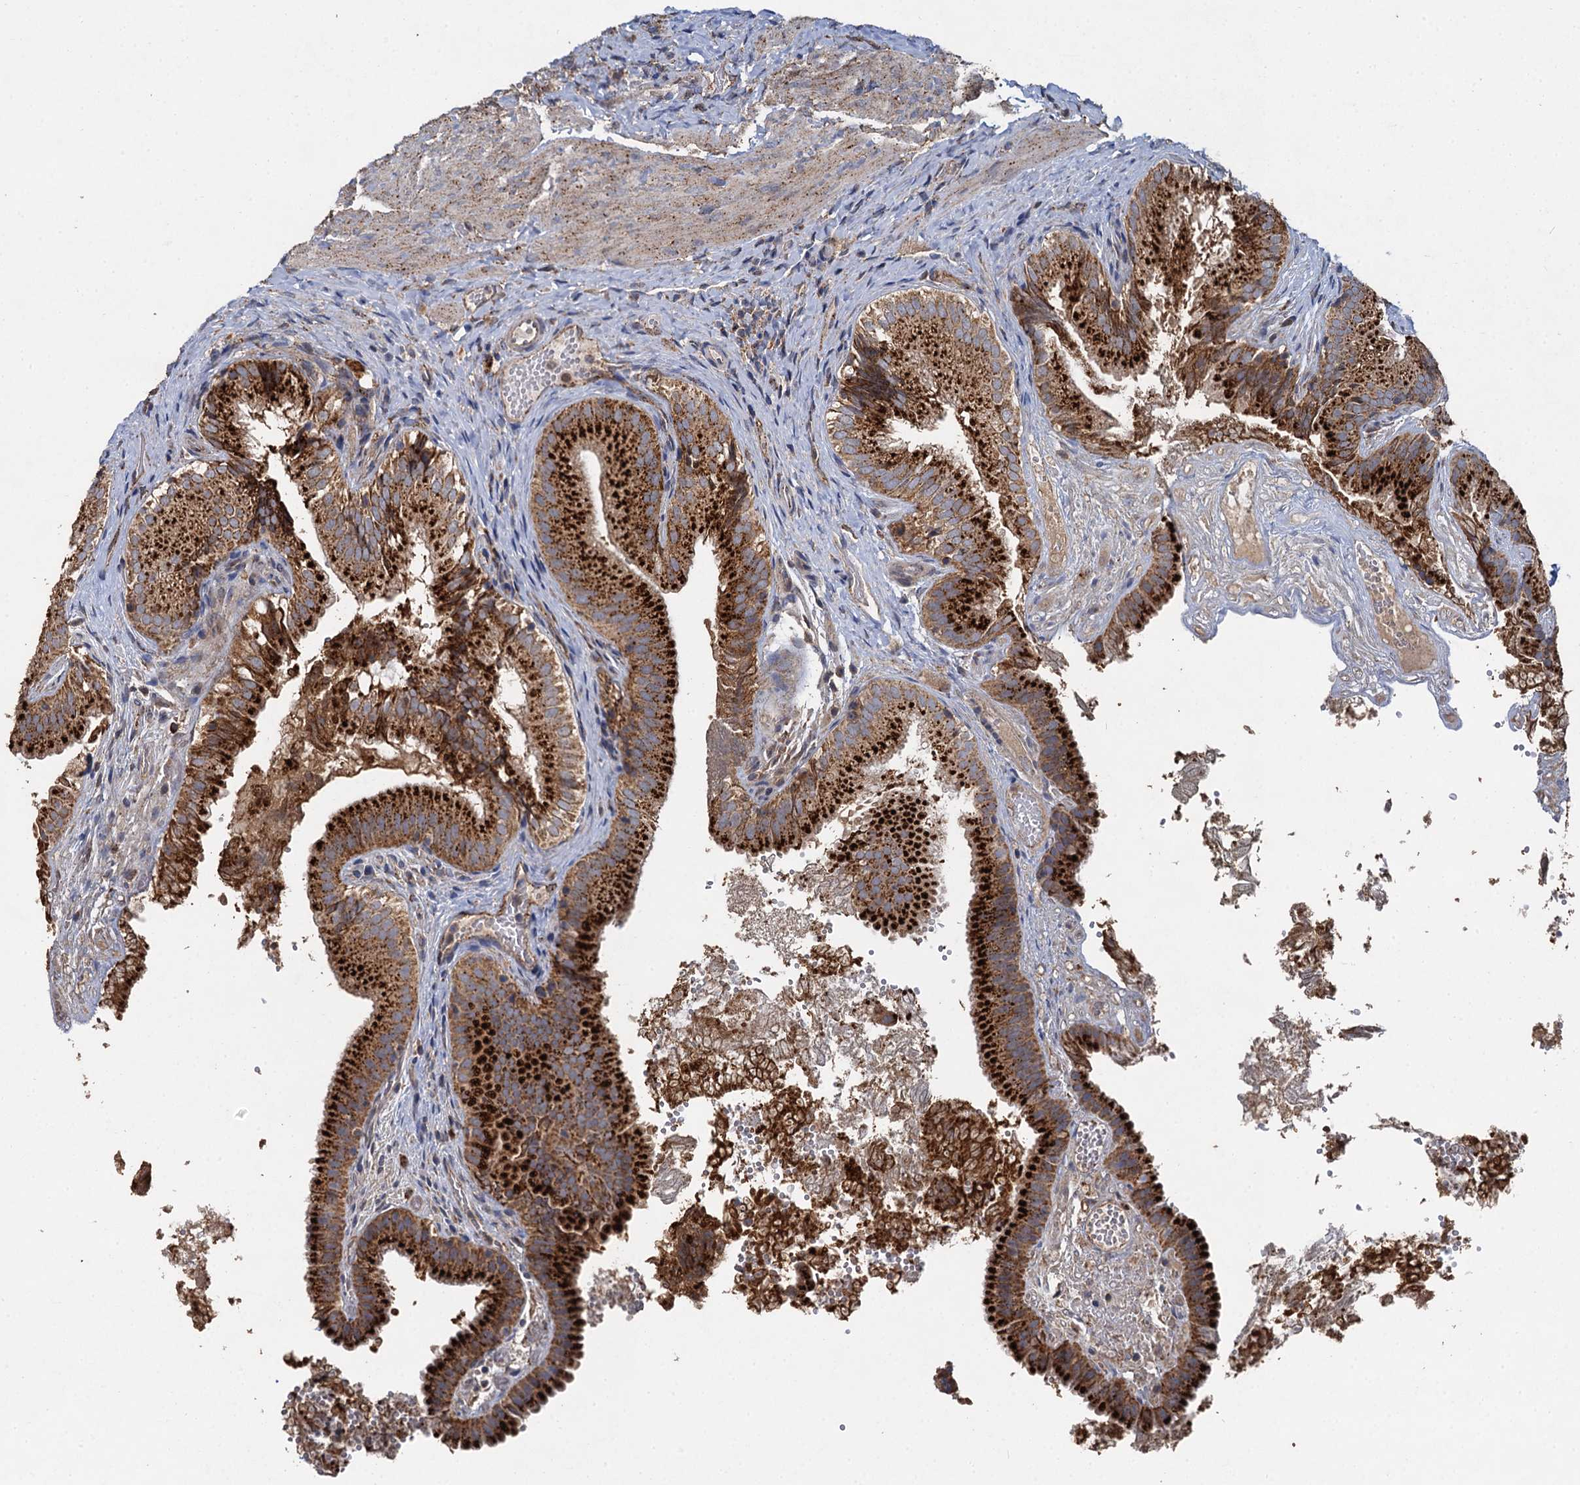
{"staining": {"intensity": "strong", "quantity": ">75%", "location": "cytoplasmic/membranous"}, "tissue": "gallbladder", "cell_type": "Glandular cells", "image_type": "normal", "snomed": [{"axis": "morphology", "description": "Normal tissue, NOS"}, {"axis": "topography", "description": "Gallbladder"}], "caption": "Glandular cells show high levels of strong cytoplasmic/membranous positivity in approximately >75% of cells in benign human gallbladder. The protein is shown in brown color, while the nuclei are stained blue.", "gene": "GBA1", "patient": {"sex": "female", "age": 30}}